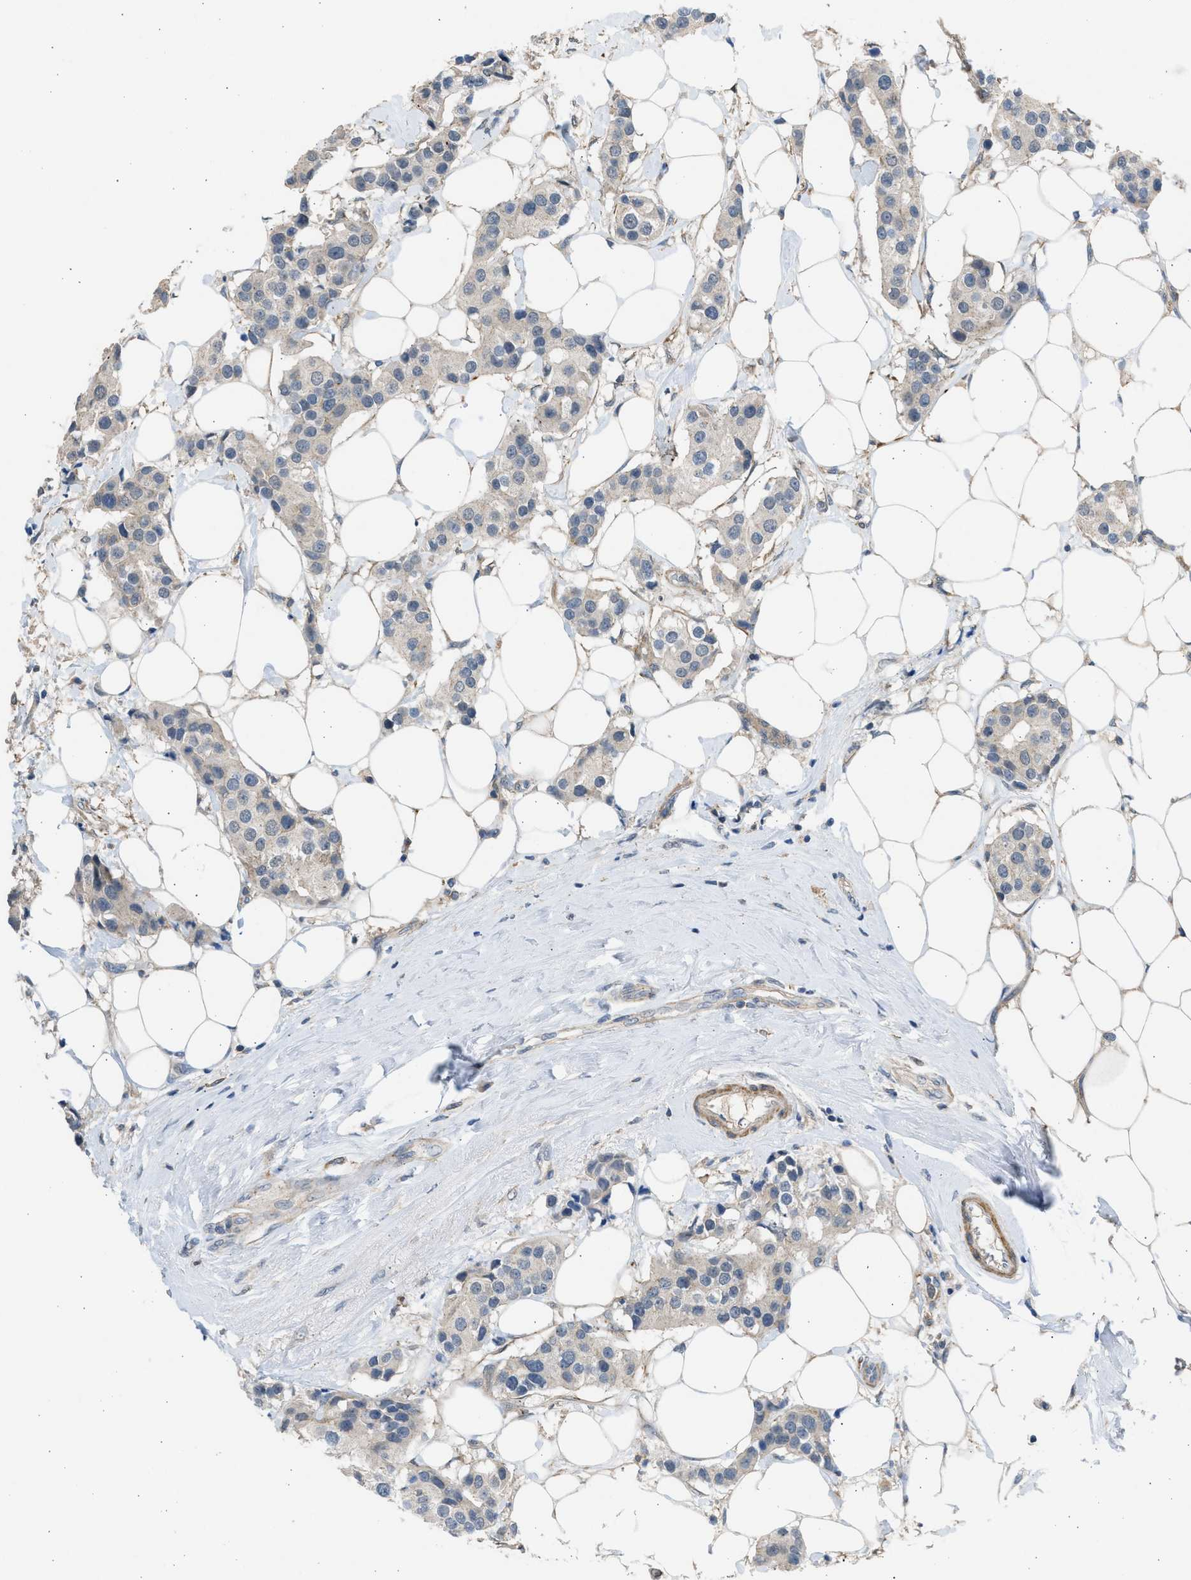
{"staining": {"intensity": "negative", "quantity": "none", "location": "none"}, "tissue": "breast cancer", "cell_type": "Tumor cells", "image_type": "cancer", "snomed": [{"axis": "morphology", "description": "Normal tissue, NOS"}, {"axis": "morphology", "description": "Duct carcinoma"}, {"axis": "topography", "description": "Breast"}], "caption": "IHC of human breast cancer (intraductal carcinoma) displays no expression in tumor cells.", "gene": "PCNX3", "patient": {"sex": "female", "age": 39}}